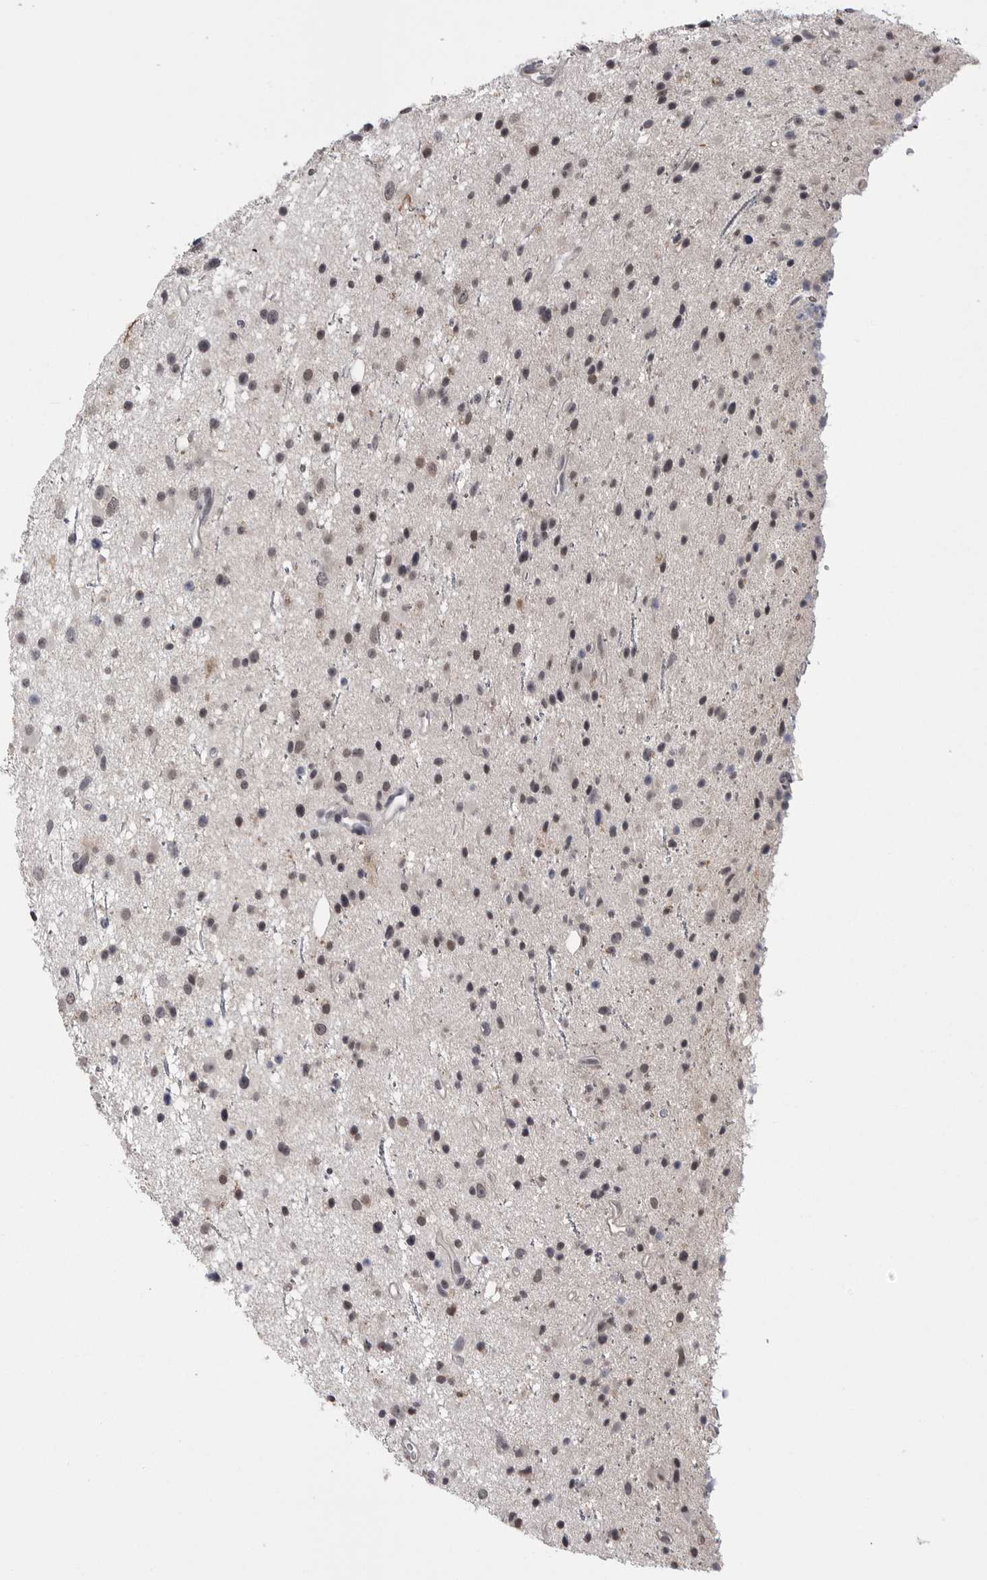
{"staining": {"intensity": "weak", "quantity": "25%-75%", "location": "nuclear"}, "tissue": "glioma", "cell_type": "Tumor cells", "image_type": "cancer", "snomed": [{"axis": "morphology", "description": "Glioma, malignant, Low grade"}, {"axis": "topography", "description": "Cerebral cortex"}], "caption": "IHC image of malignant glioma (low-grade) stained for a protein (brown), which displays low levels of weak nuclear expression in about 25%-75% of tumor cells.", "gene": "DLG2", "patient": {"sex": "female", "age": 39}}